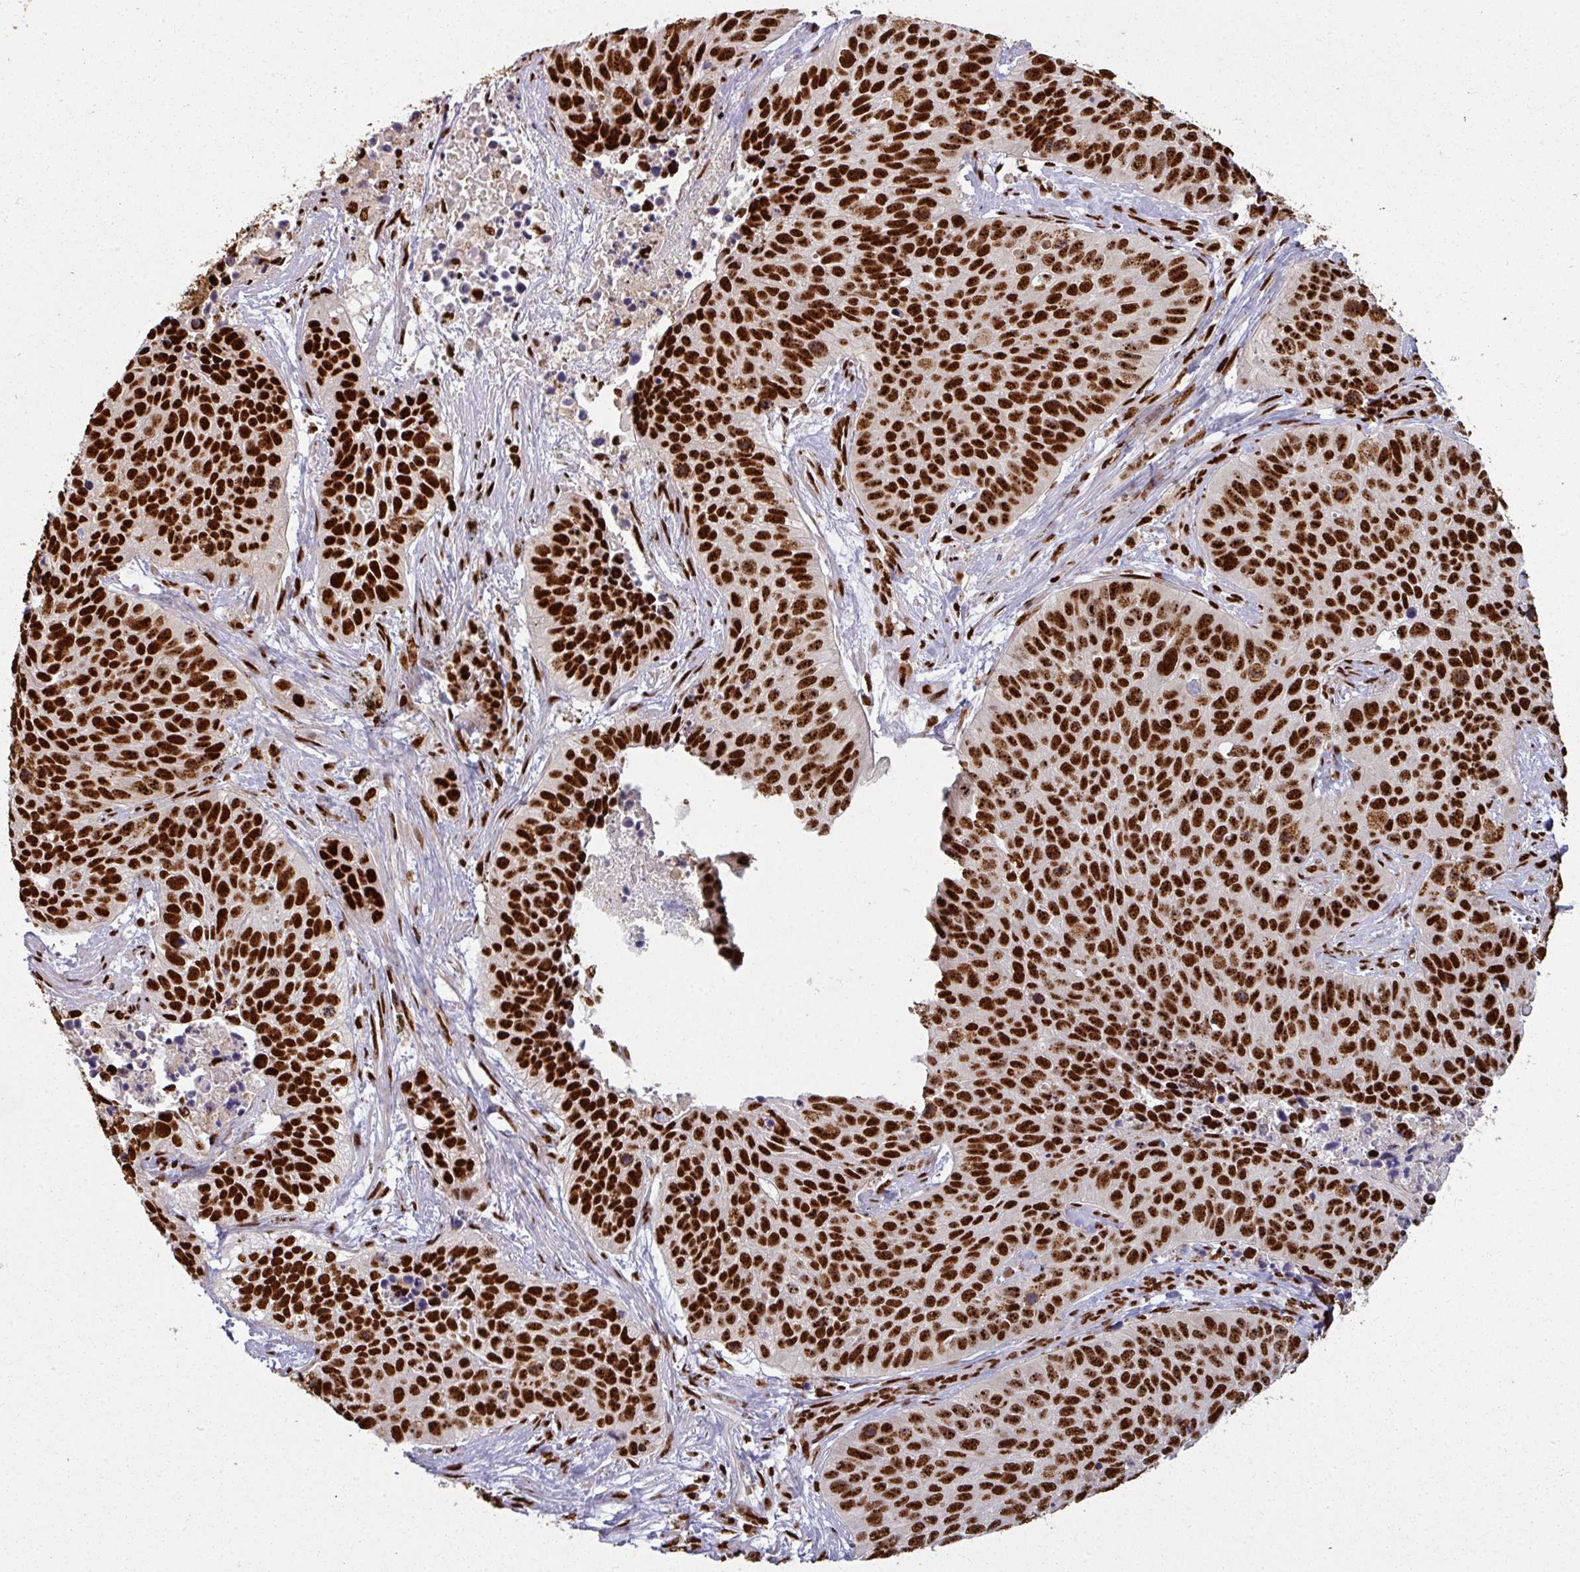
{"staining": {"intensity": "strong", "quantity": ">75%", "location": "nuclear"}, "tissue": "lung cancer", "cell_type": "Tumor cells", "image_type": "cancer", "snomed": [{"axis": "morphology", "description": "Squamous cell carcinoma, NOS"}, {"axis": "topography", "description": "Lung"}], "caption": "A high-resolution image shows IHC staining of squamous cell carcinoma (lung), which reveals strong nuclear expression in about >75% of tumor cells.", "gene": "SIK3", "patient": {"sex": "male", "age": 62}}